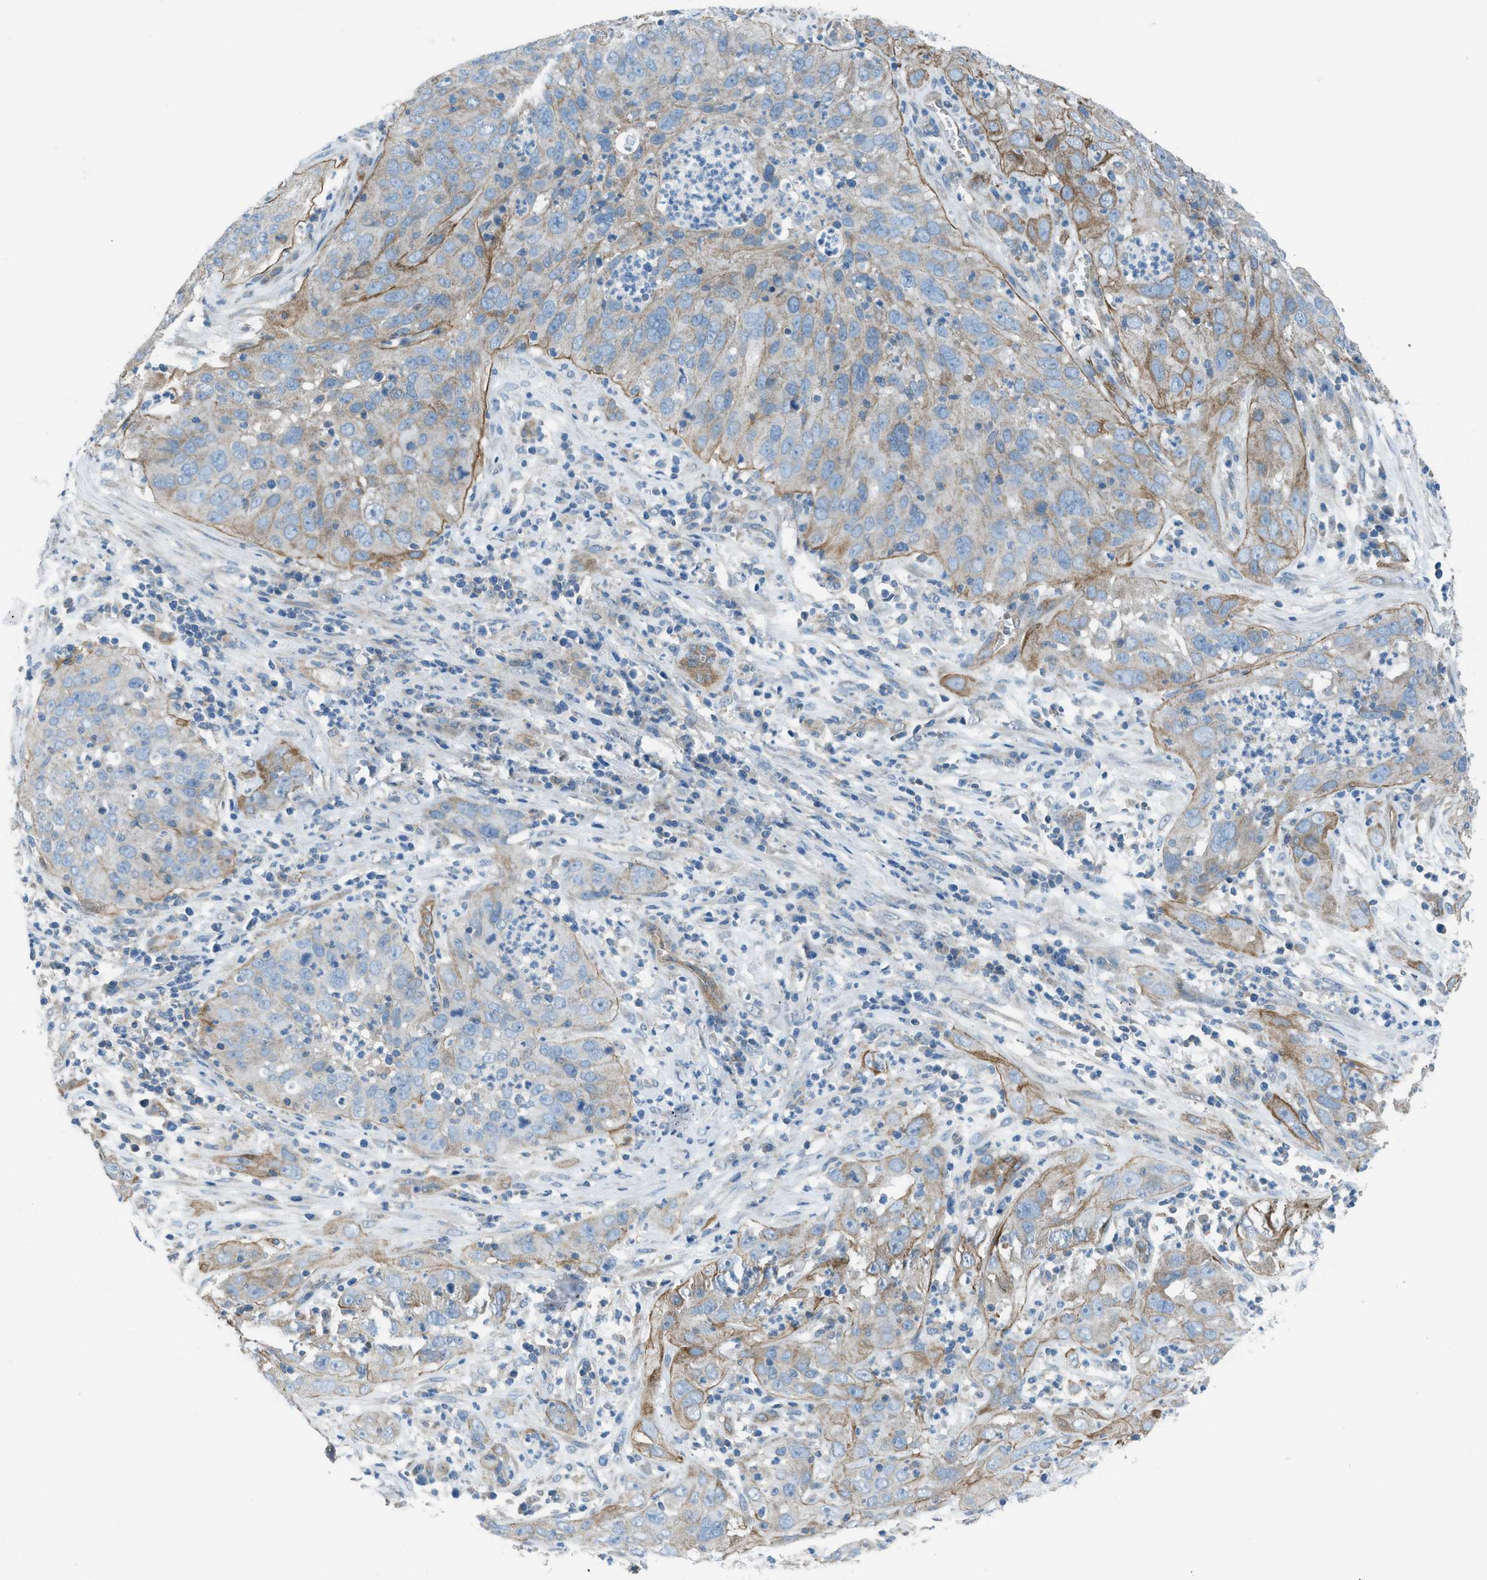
{"staining": {"intensity": "moderate", "quantity": "25%-75%", "location": "cytoplasmic/membranous"}, "tissue": "cervical cancer", "cell_type": "Tumor cells", "image_type": "cancer", "snomed": [{"axis": "morphology", "description": "Squamous cell carcinoma, NOS"}, {"axis": "topography", "description": "Cervix"}], "caption": "Cervical cancer stained with a brown dye displays moderate cytoplasmic/membranous positive staining in approximately 25%-75% of tumor cells.", "gene": "PRKN", "patient": {"sex": "female", "age": 32}}